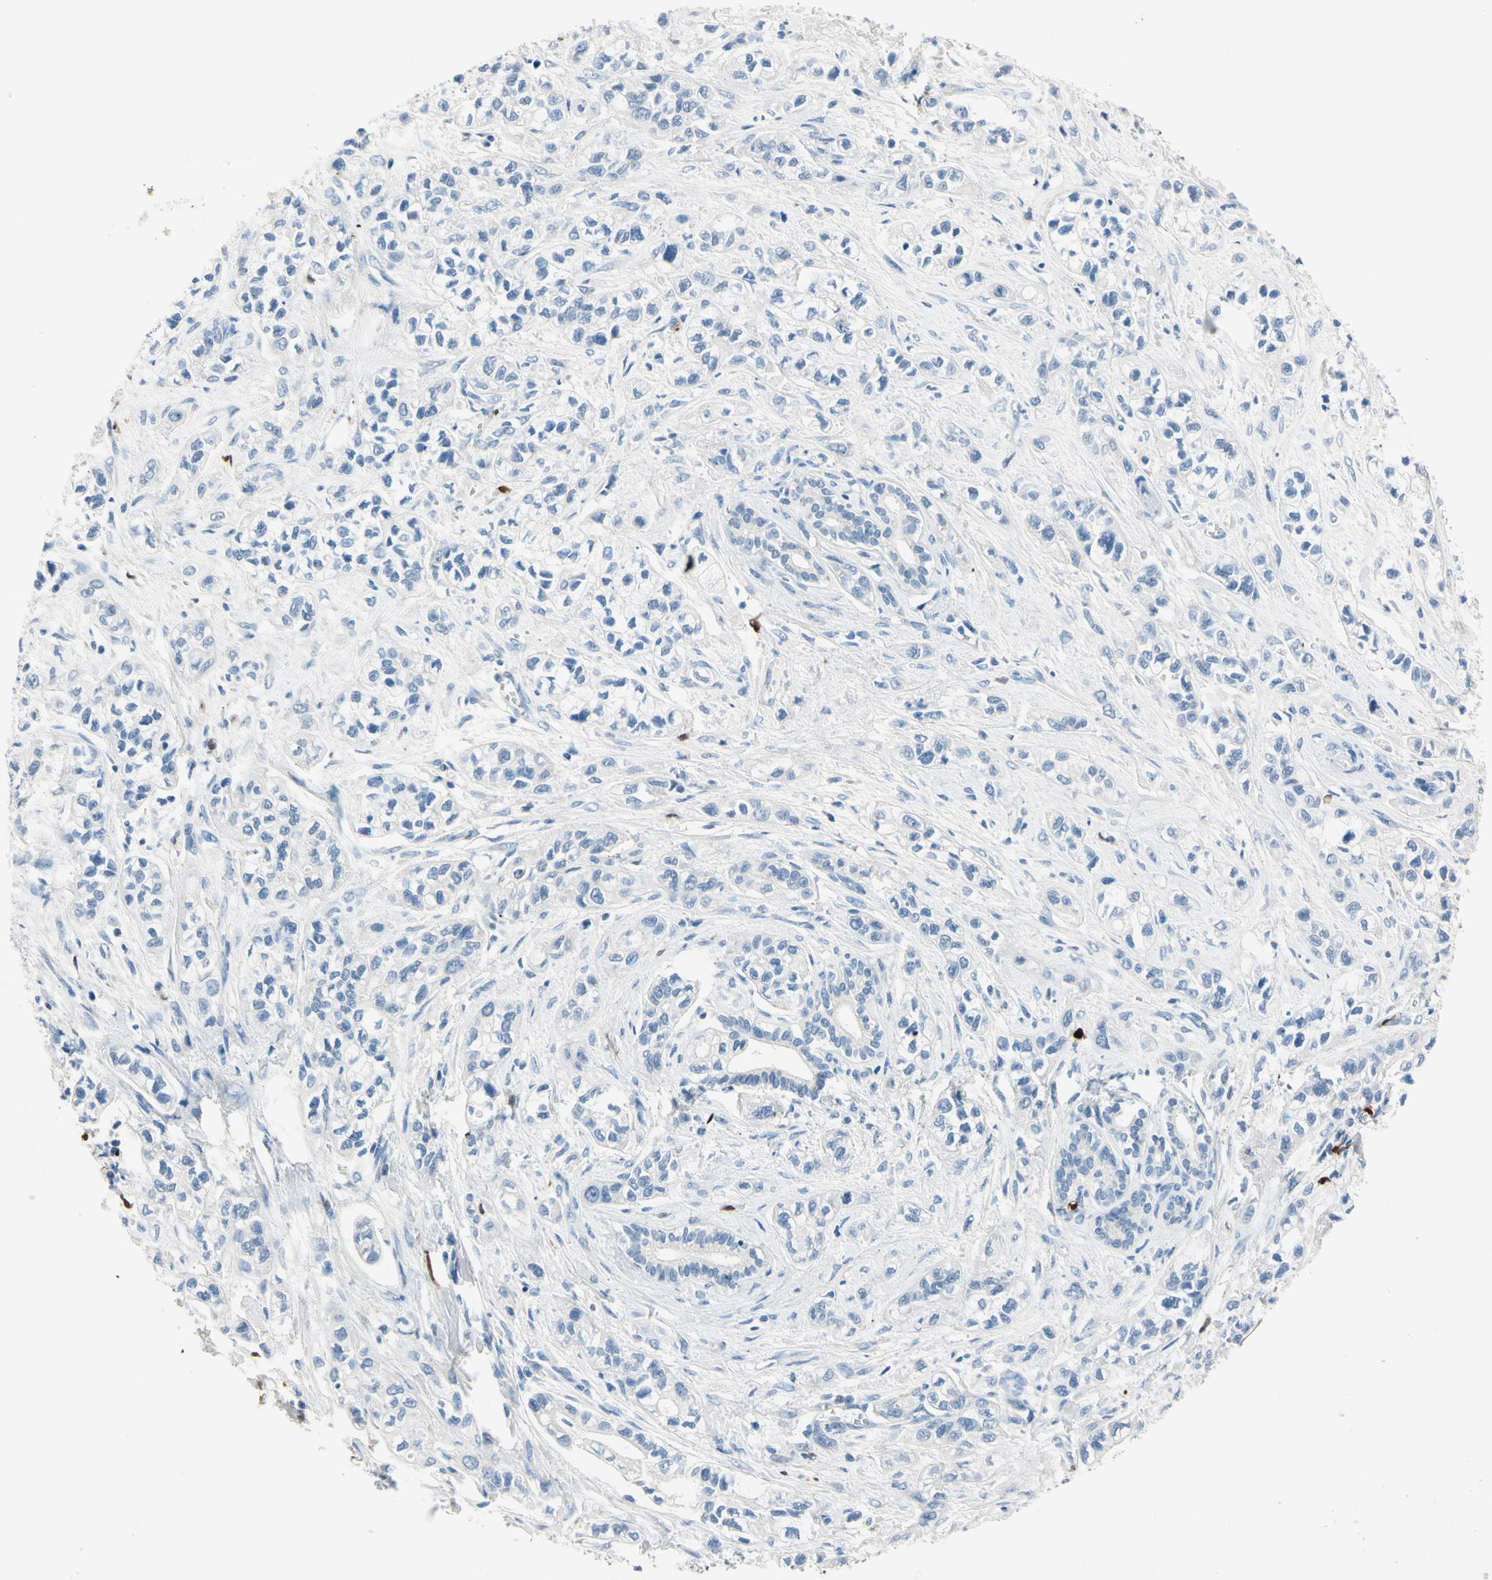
{"staining": {"intensity": "negative", "quantity": "none", "location": "none"}, "tissue": "pancreatic cancer", "cell_type": "Tumor cells", "image_type": "cancer", "snomed": [{"axis": "morphology", "description": "Adenocarcinoma, NOS"}, {"axis": "topography", "description": "Pancreas"}], "caption": "An image of human pancreatic cancer (adenocarcinoma) is negative for staining in tumor cells.", "gene": "TRAF5", "patient": {"sex": "male", "age": 74}}